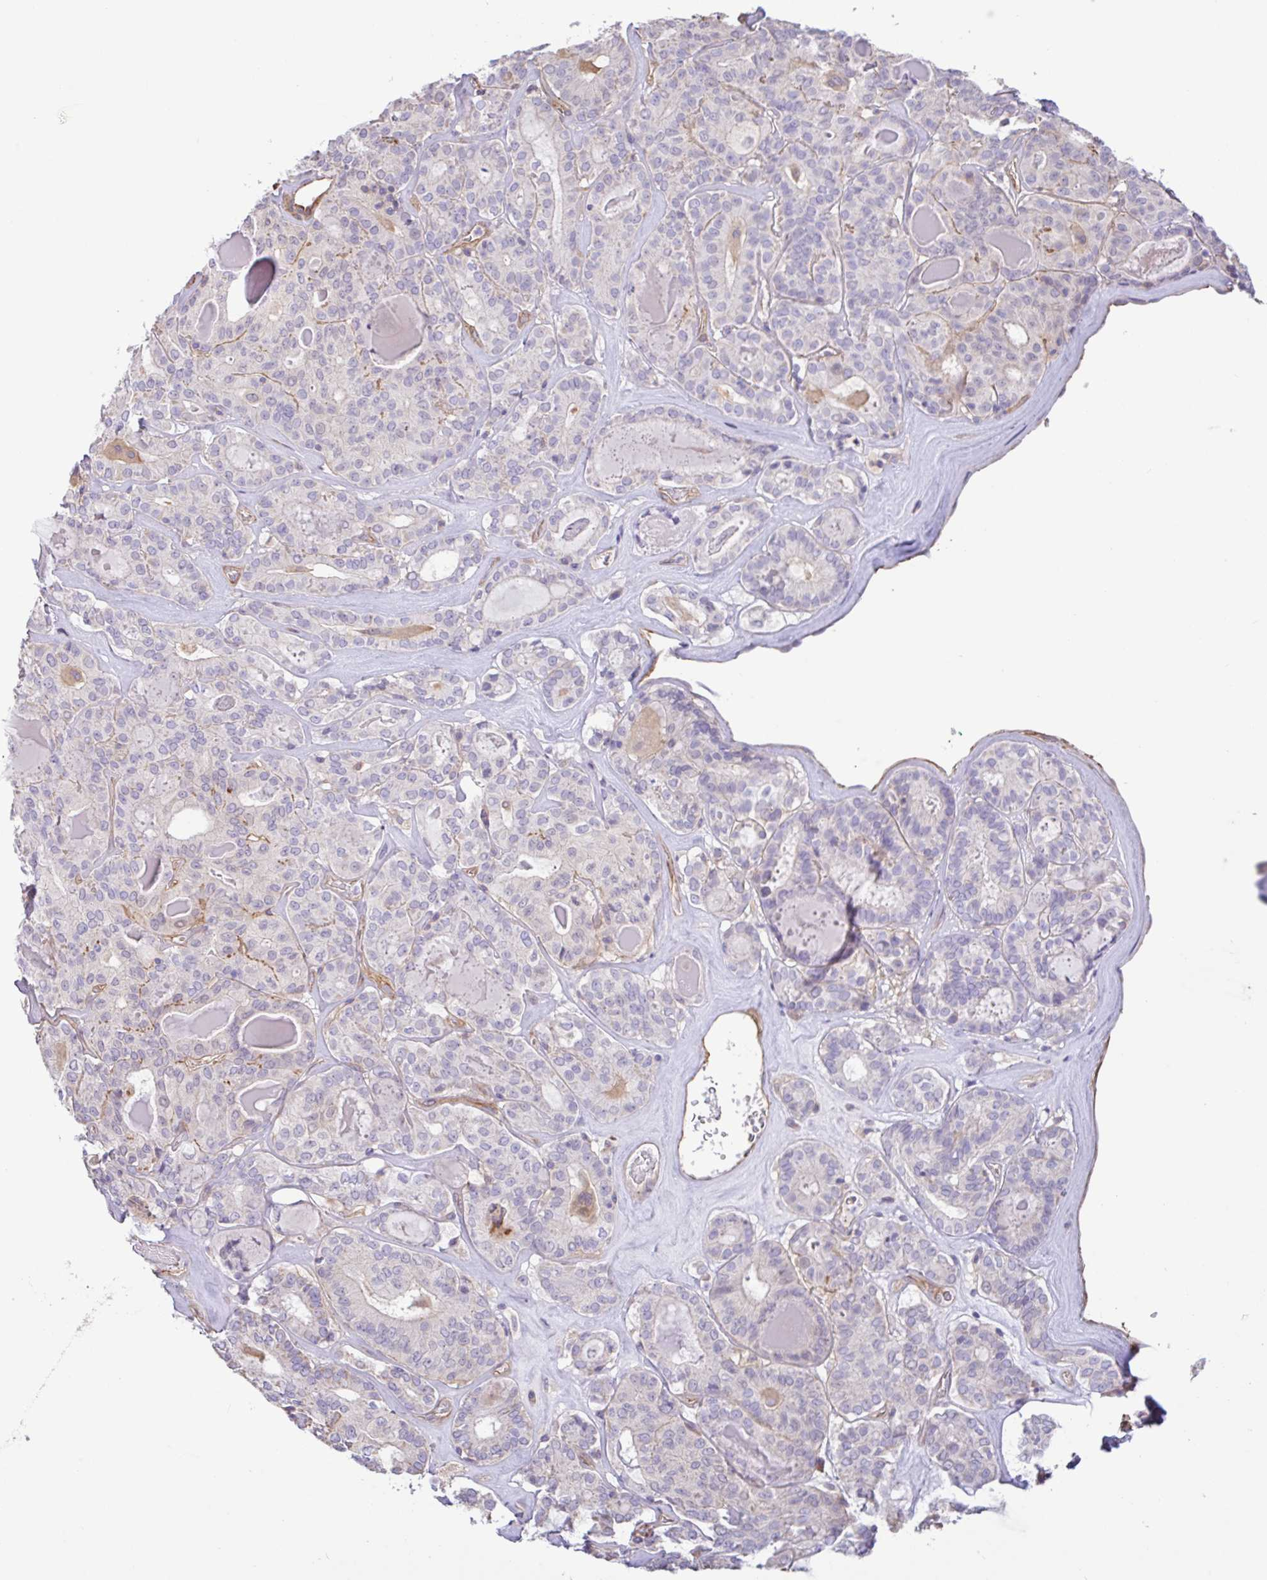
{"staining": {"intensity": "negative", "quantity": "none", "location": "none"}, "tissue": "thyroid cancer", "cell_type": "Tumor cells", "image_type": "cancer", "snomed": [{"axis": "morphology", "description": "Papillary adenocarcinoma, NOS"}, {"axis": "topography", "description": "Thyroid gland"}], "caption": "There is no significant positivity in tumor cells of thyroid cancer. Brightfield microscopy of immunohistochemistry stained with DAB (brown) and hematoxylin (blue), captured at high magnification.", "gene": "PLCD4", "patient": {"sex": "female", "age": 72}}